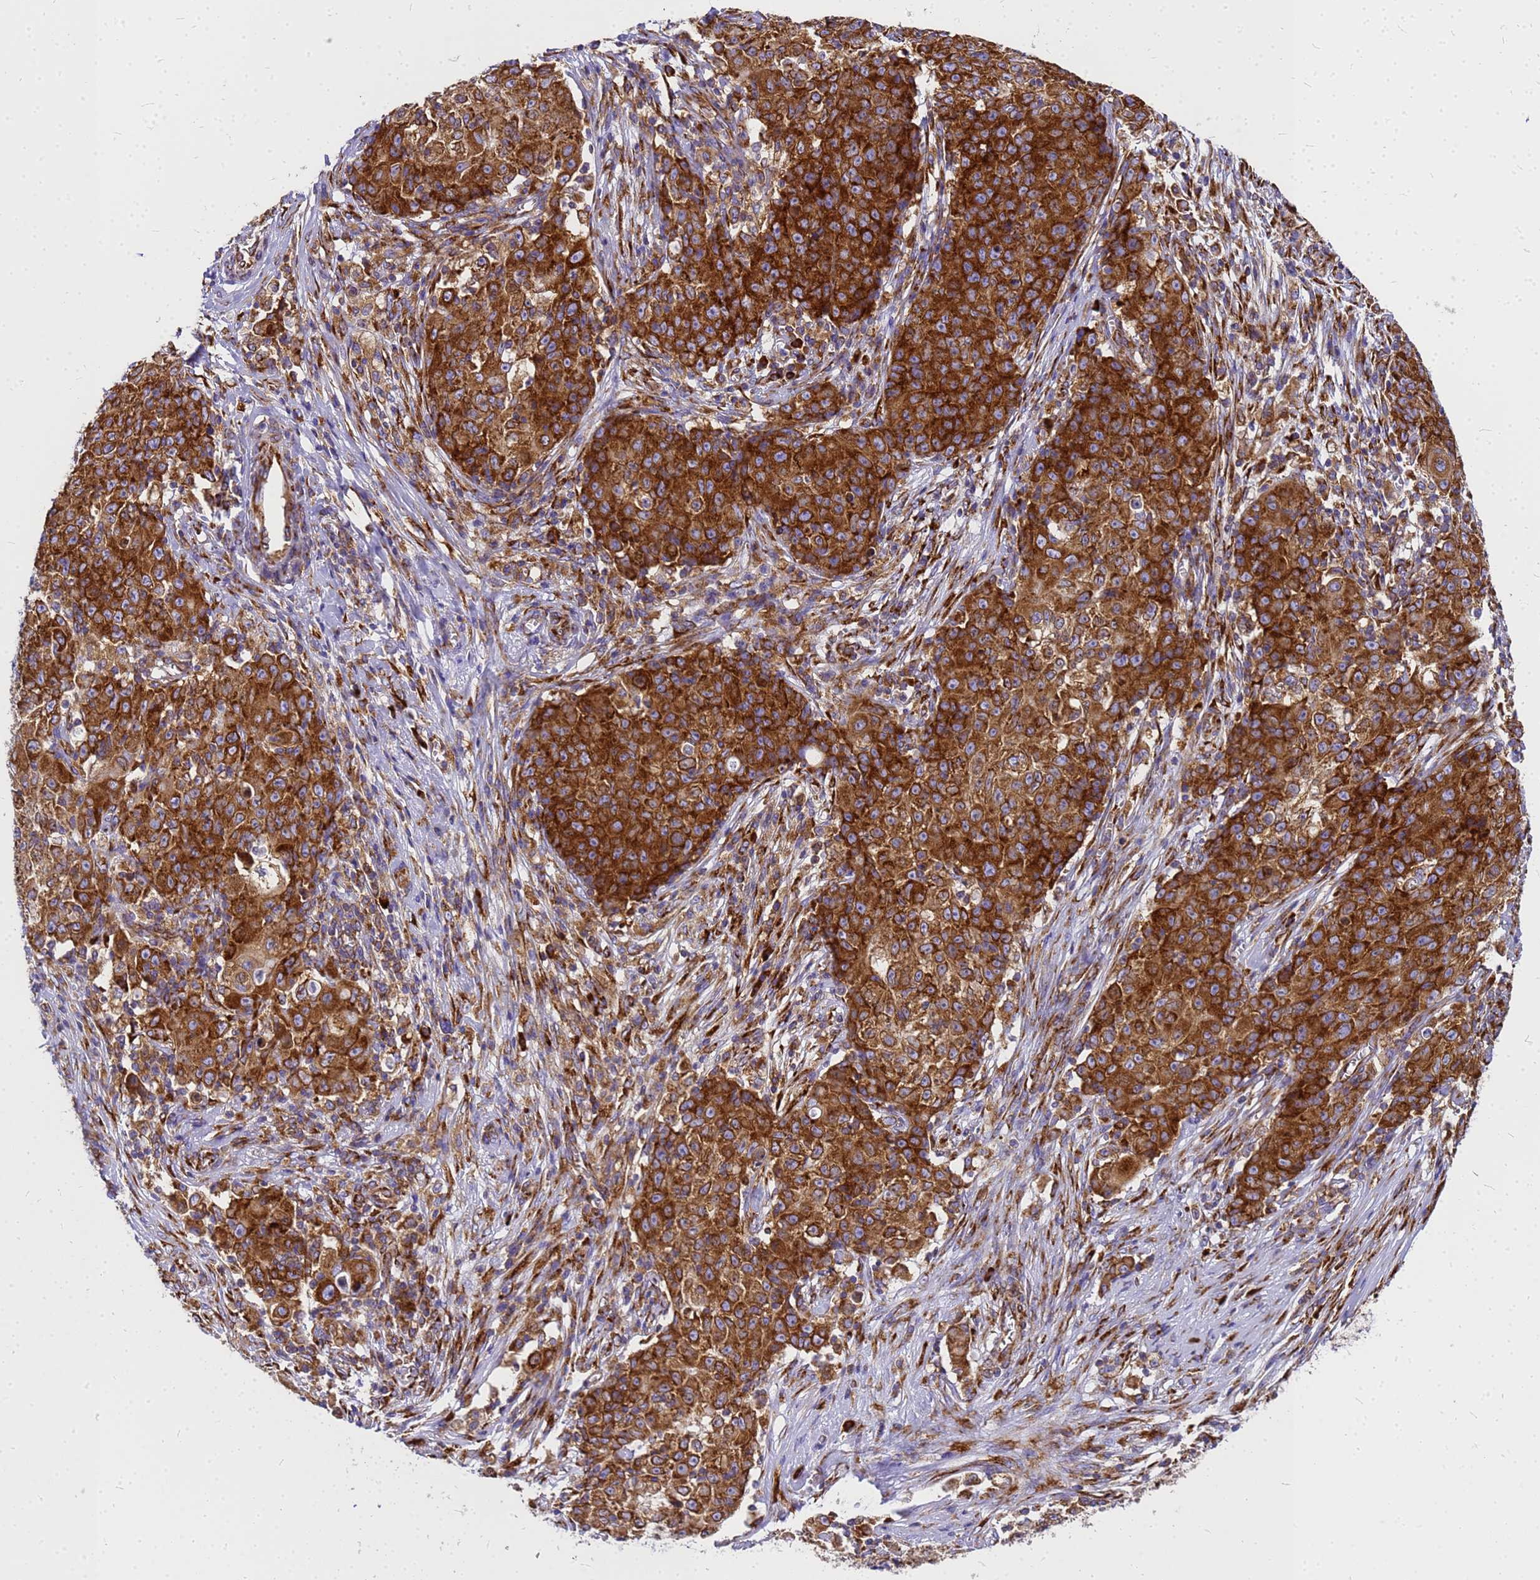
{"staining": {"intensity": "strong", "quantity": ">75%", "location": "cytoplasmic/membranous"}, "tissue": "ovarian cancer", "cell_type": "Tumor cells", "image_type": "cancer", "snomed": [{"axis": "morphology", "description": "Carcinoma, endometroid"}, {"axis": "topography", "description": "Ovary"}], "caption": "This is an image of immunohistochemistry staining of endometroid carcinoma (ovarian), which shows strong staining in the cytoplasmic/membranous of tumor cells.", "gene": "EEF1D", "patient": {"sex": "female", "age": 42}}